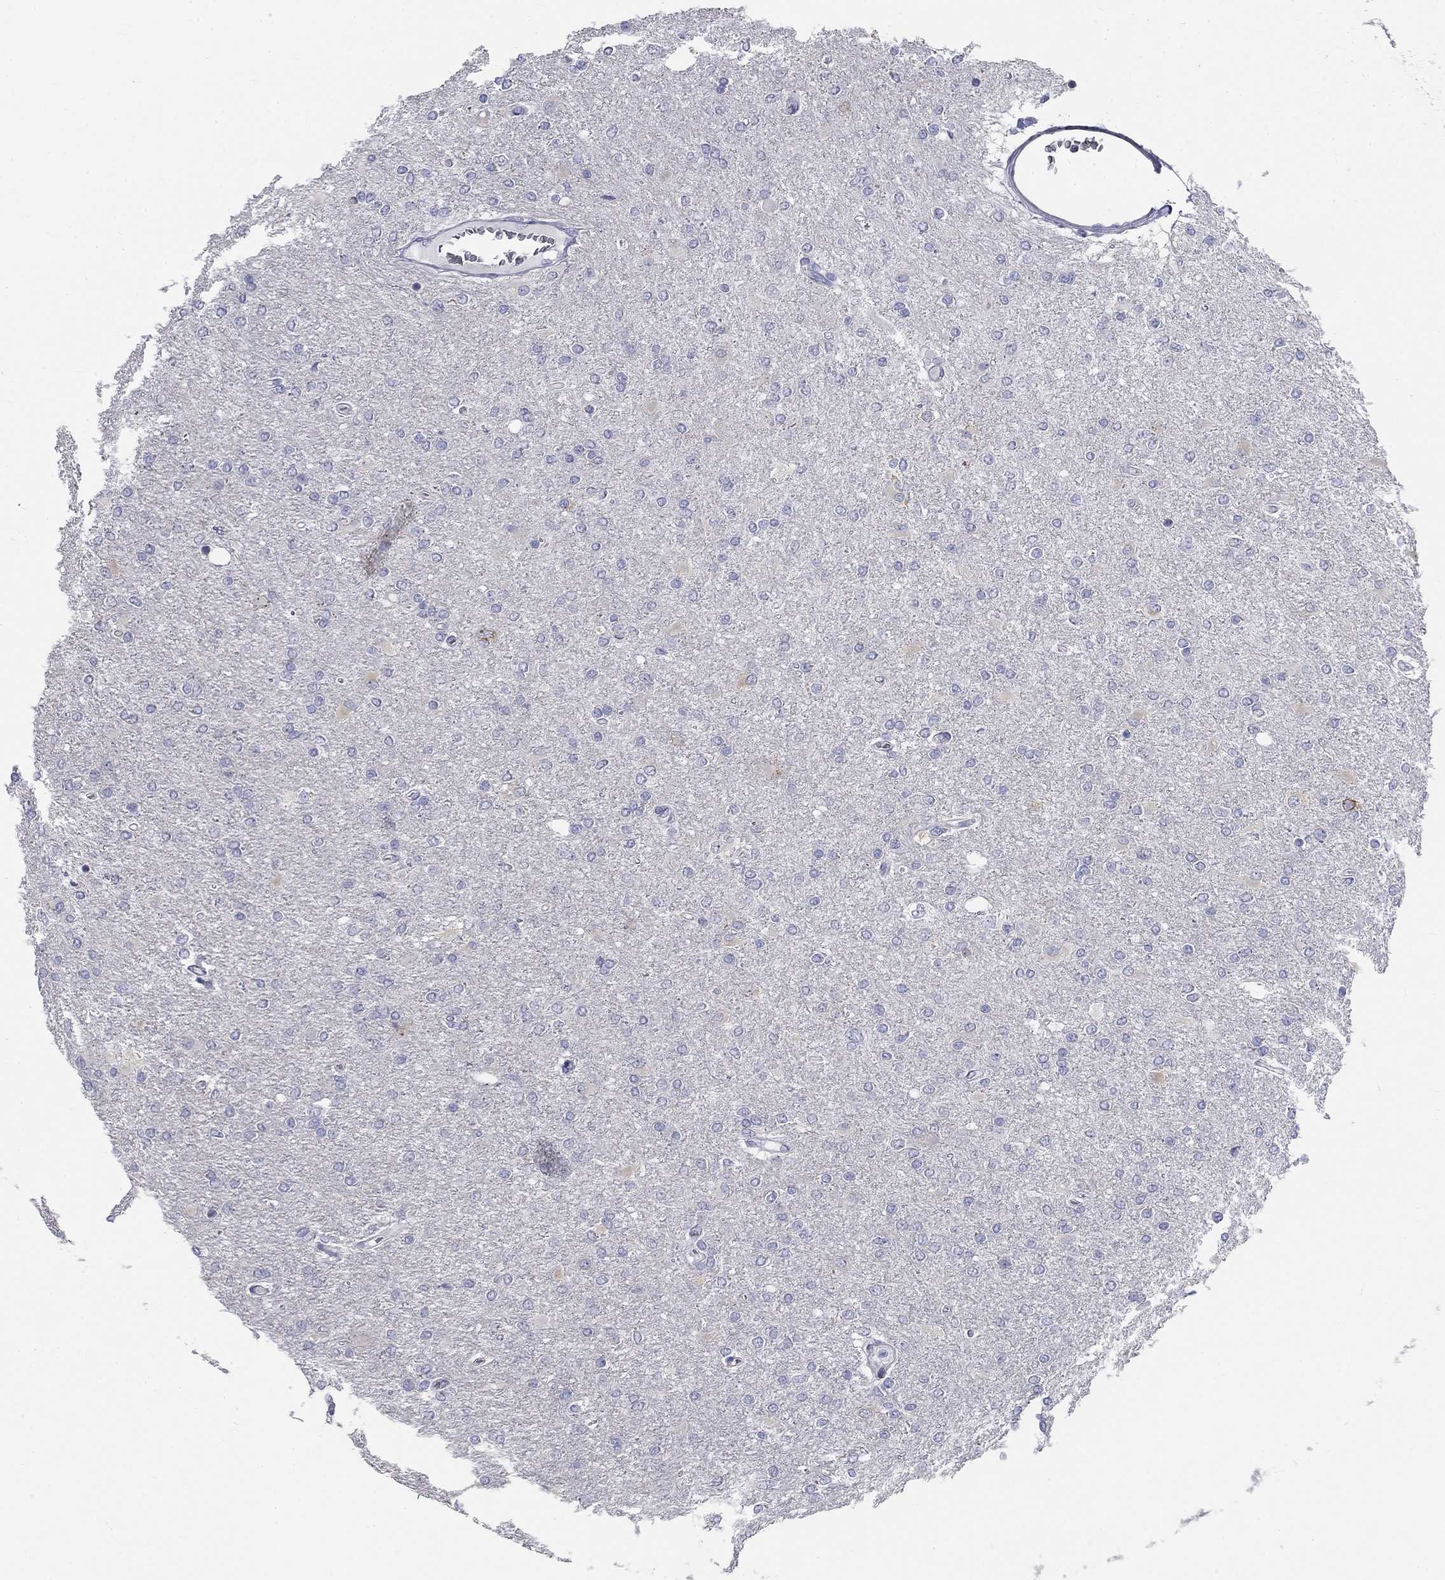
{"staining": {"intensity": "negative", "quantity": "none", "location": "none"}, "tissue": "glioma", "cell_type": "Tumor cells", "image_type": "cancer", "snomed": [{"axis": "morphology", "description": "Glioma, malignant, High grade"}, {"axis": "topography", "description": "Cerebral cortex"}], "caption": "This is an immunohistochemistry (IHC) histopathology image of malignant glioma (high-grade). There is no expression in tumor cells.", "gene": "GALNTL5", "patient": {"sex": "male", "age": 70}}